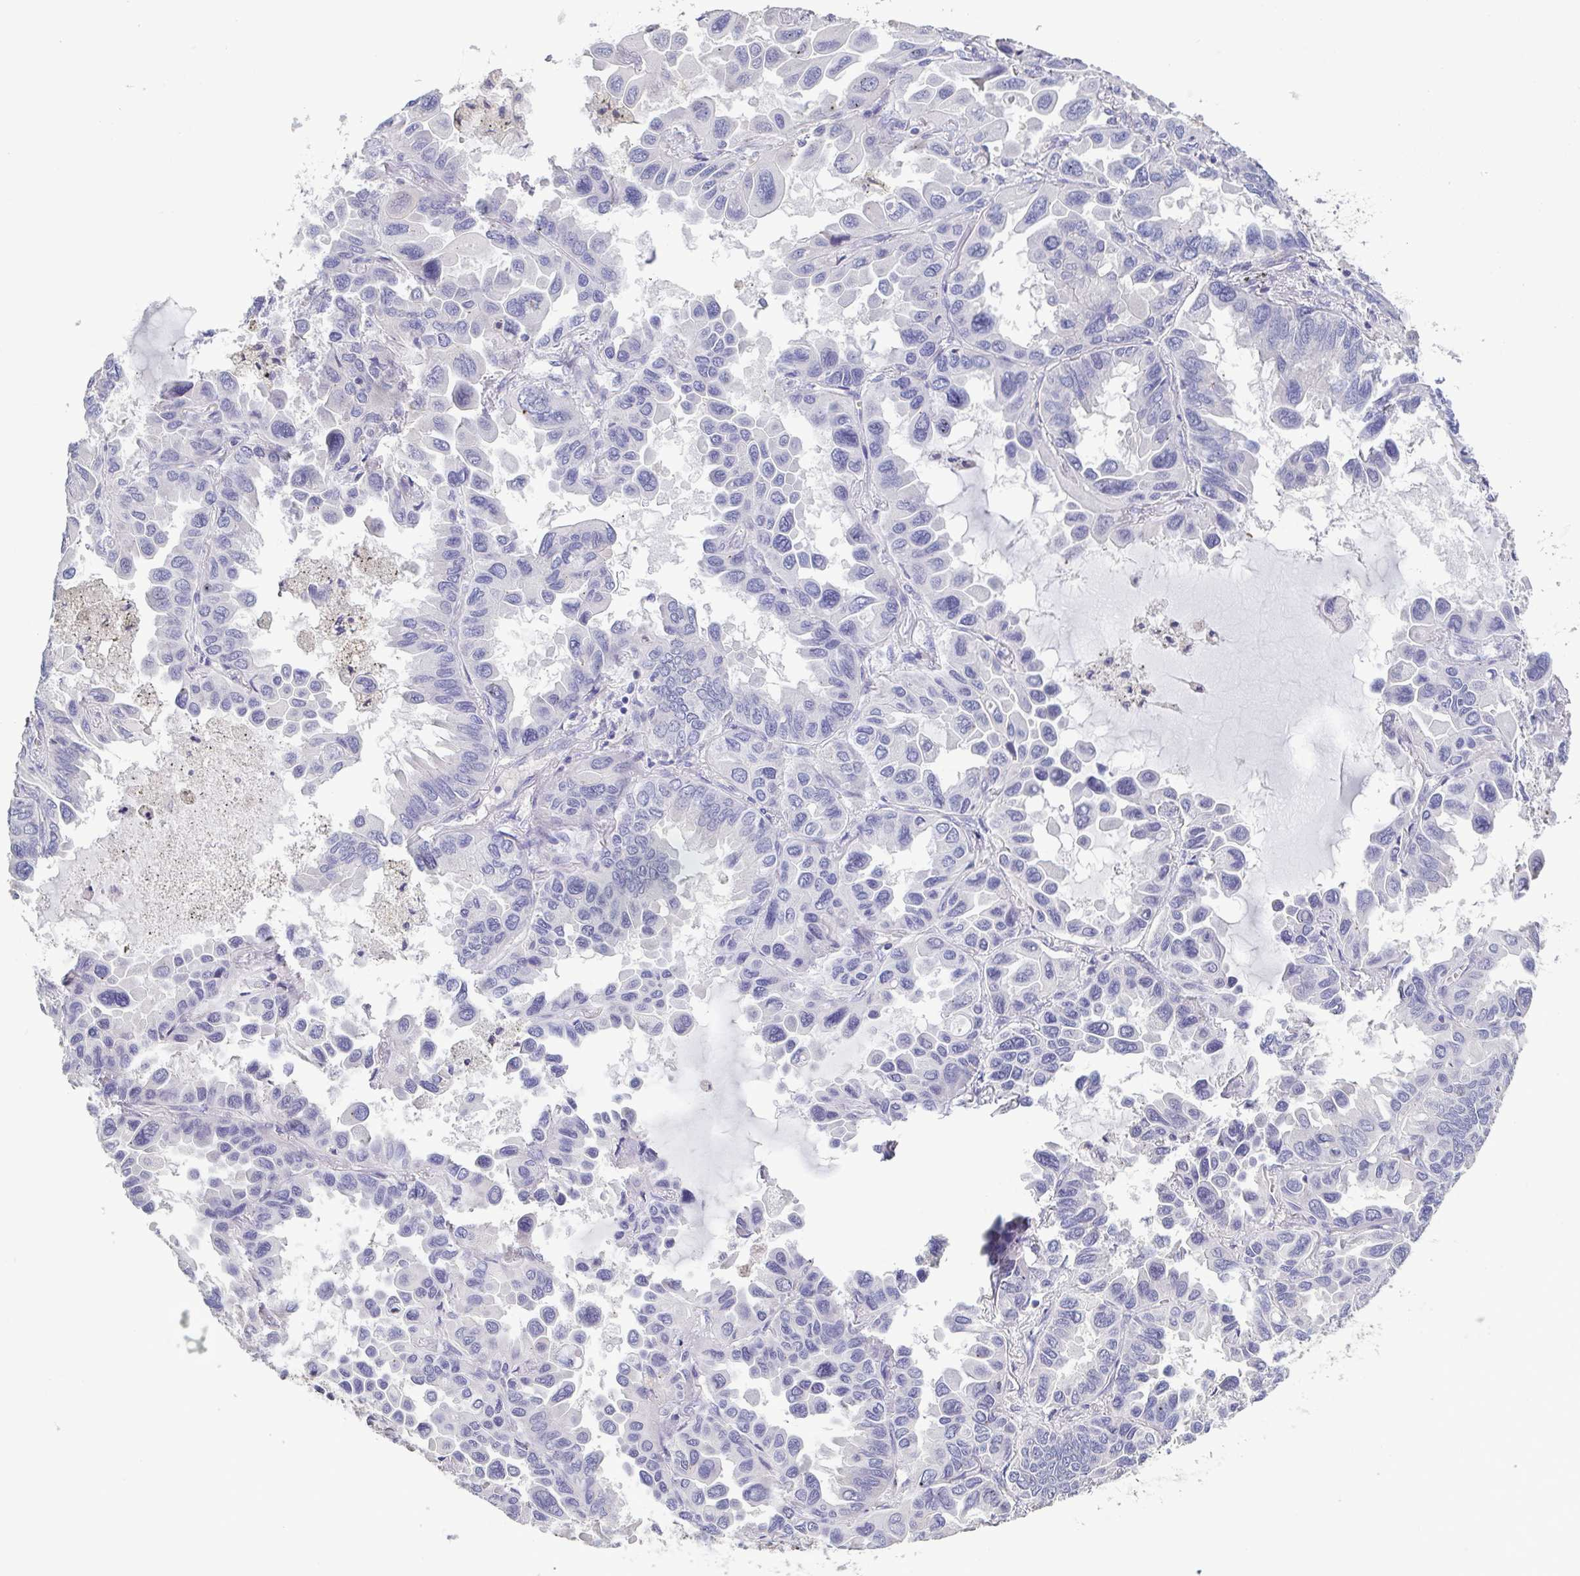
{"staining": {"intensity": "moderate", "quantity": "<25%", "location": "nuclear"}, "tissue": "lung cancer", "cell_type": "Tumor cells", "image_type": "cancer", "snomed": [{"axis": "morphology", "description": "Adenocarcinoma, NOS"}, {"axis": "topography", "description": "Lung"}], "caption": "High-power microscopy captured an immunohistochemistry (IHC) image of adenocarcinoma (lung), revealing moderate nuclear positivity in approximately <25% of tumor cells. Using DAB (brown) and hematoxylin (blue) stains, captured at high magnification using brightfield microscopy.", "gene": "GLDC", "patient": {"sex": "male", "age": 64}}